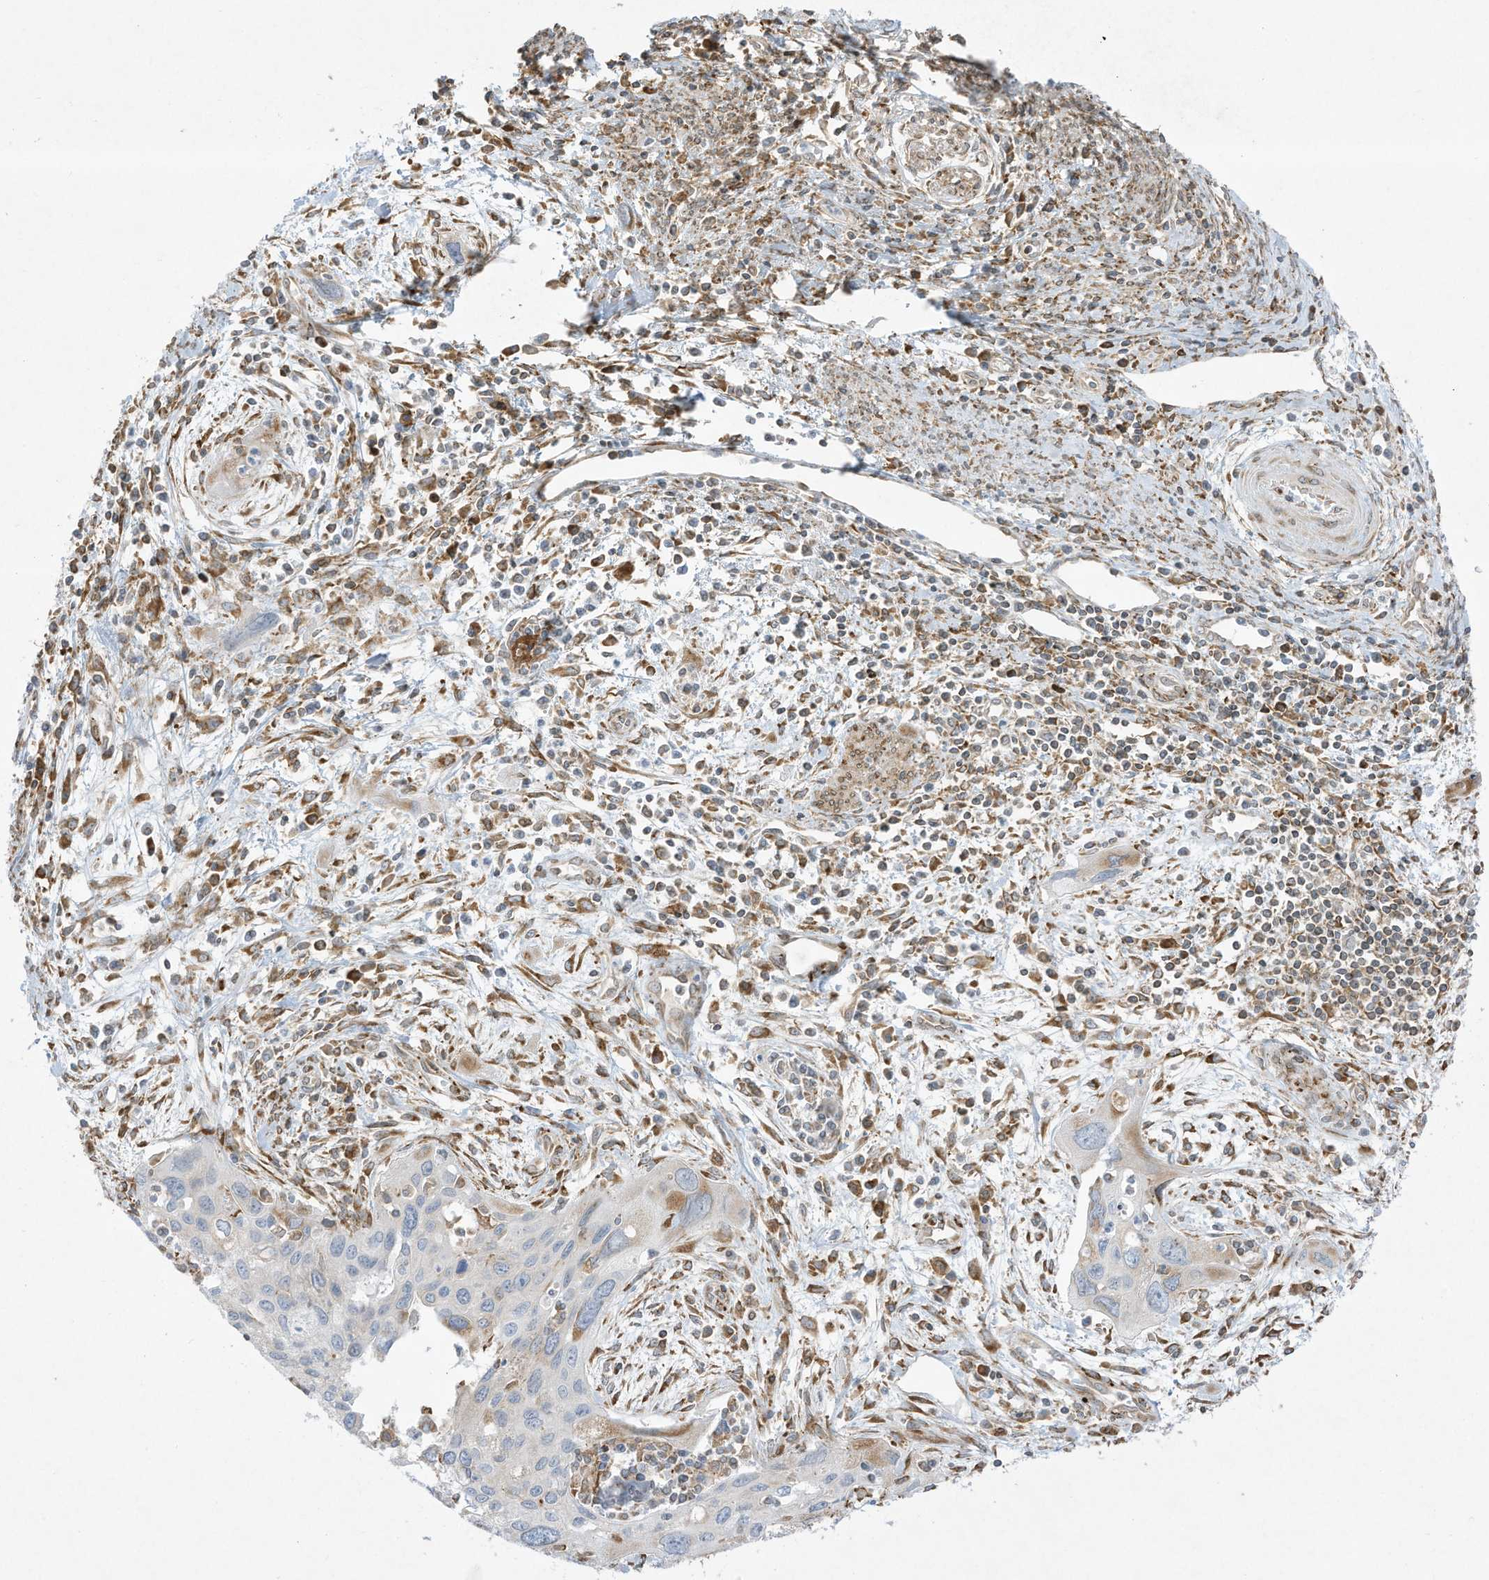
{"staining": {"intensity": "weak", "quantity": "25%-75%", "location": "cytoplasmic/membranous"}, "tissue": "cervical cancer", "cell_type": "Tumor cells", "image_type": "cancer", "snomed": [{"axis": "morphology", "description": "Squamous cell carcinoma, NOS"}, {"axis": "topography", "description": "Cervix"}], "caption": "Immunohistochemistry (IHC) of human squamous cell carcinoma (cervical) reveals low levels of weak cytoplasmic/membranous expression in approximately 25%-75% of tumor cells.", "gene": "PTK6", "patient": {"sex": "female", "age": 55}}